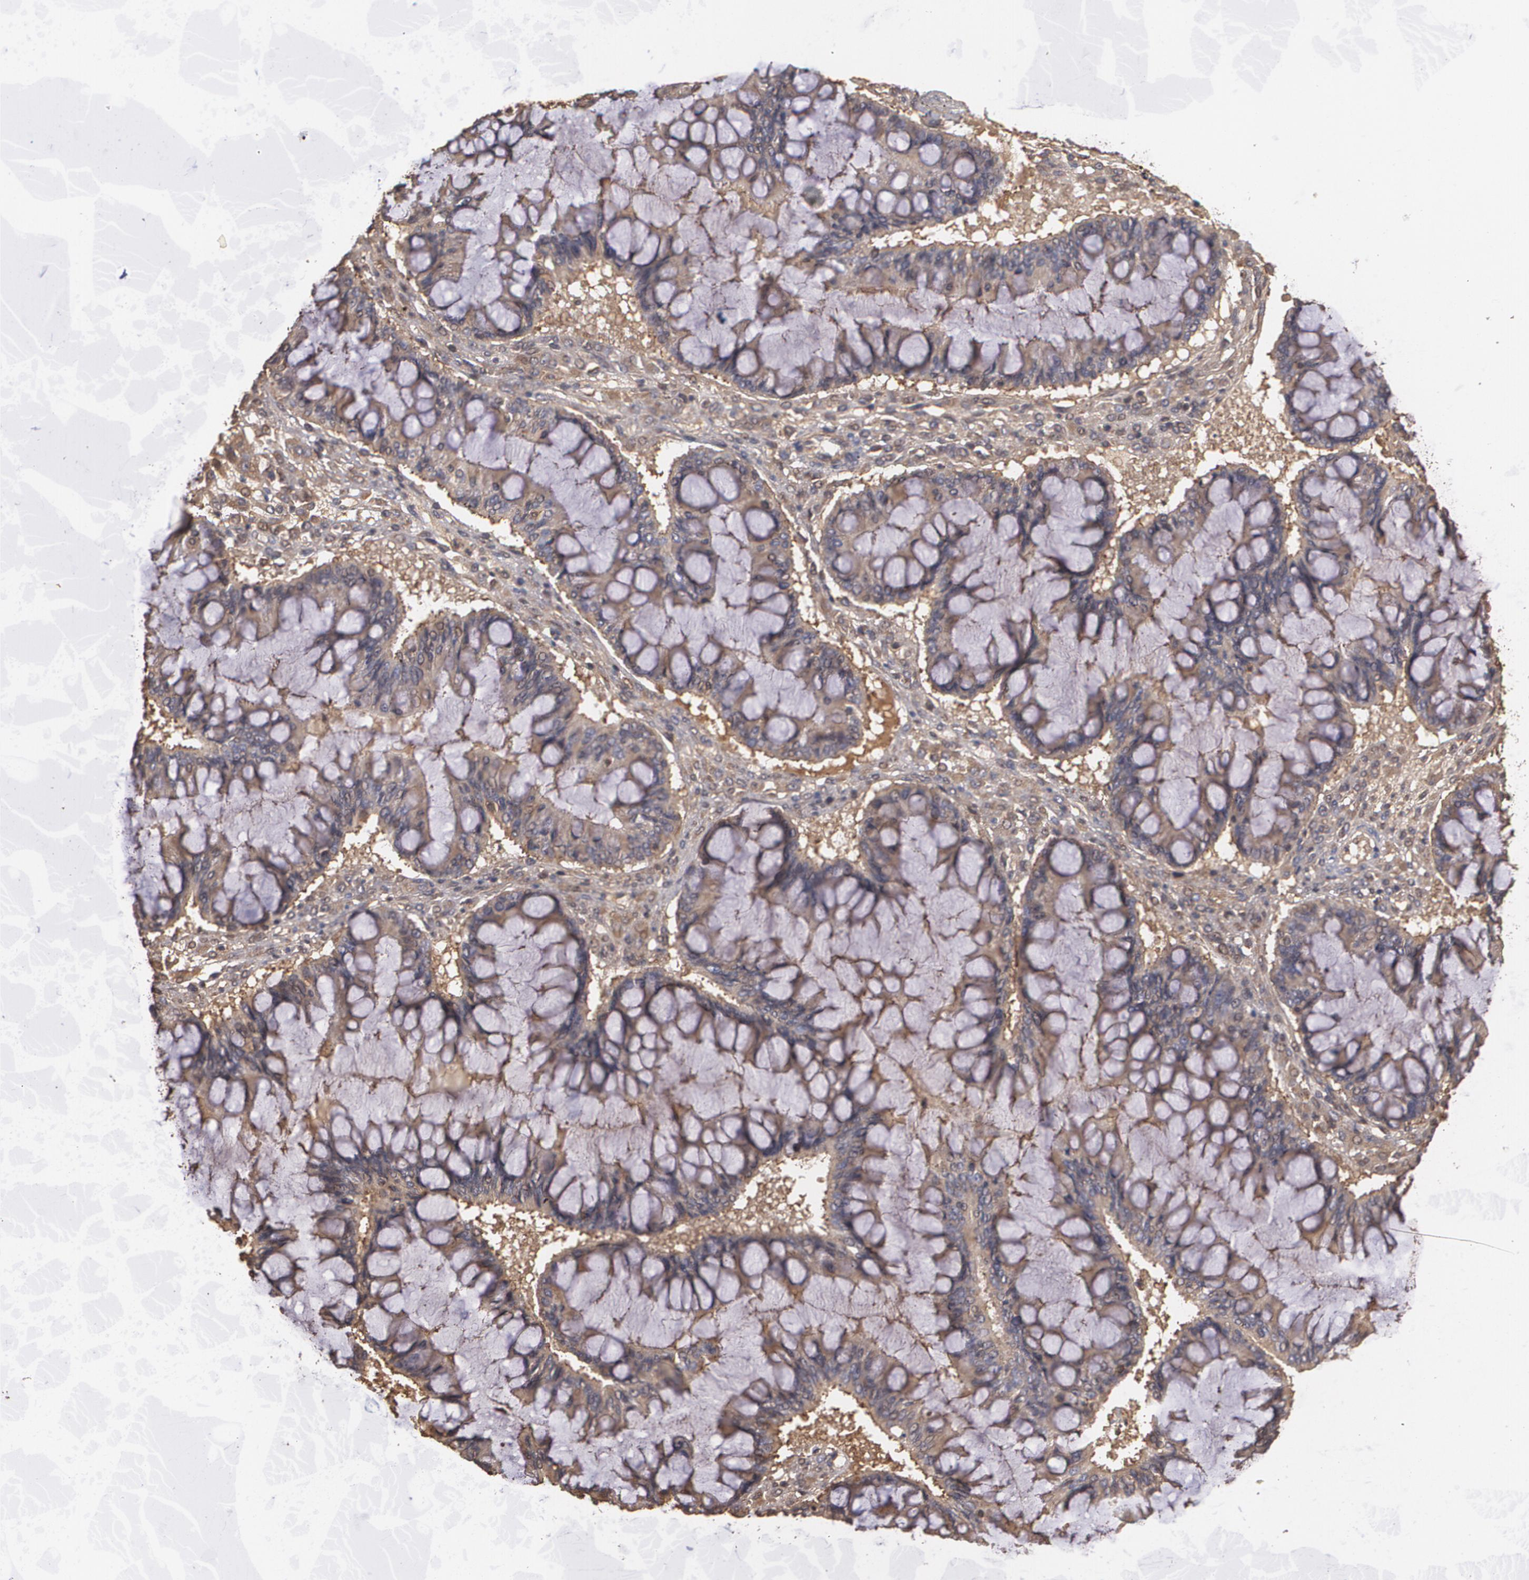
{"staining": {"intensity": "weak", "quantity": ">75%", "location": "cytoplasmic/membranous"}, "tissue": "ovarian cancer", "cell_type": "Tumor cells", "image_type": "cancer", "snomed": [{"axis": "morphology", "description": "Cystadenocarcinoma, mucinous, NOS"}, {"axis": "topography", "description": "Ovary"}], "caption": "A low amount of weak cytoplasmic/membranous expression is seen in about >75% of tumor cells in ovarian cancer (mucinous cystadenocarcinoma) tissue. The staining is performed using DAB brown chromogen to label protein expression. The nuclei are counter-stained blue using hematoxylin.", "gene": "PON1", "patient": {"sex": "female", "age": 73}}